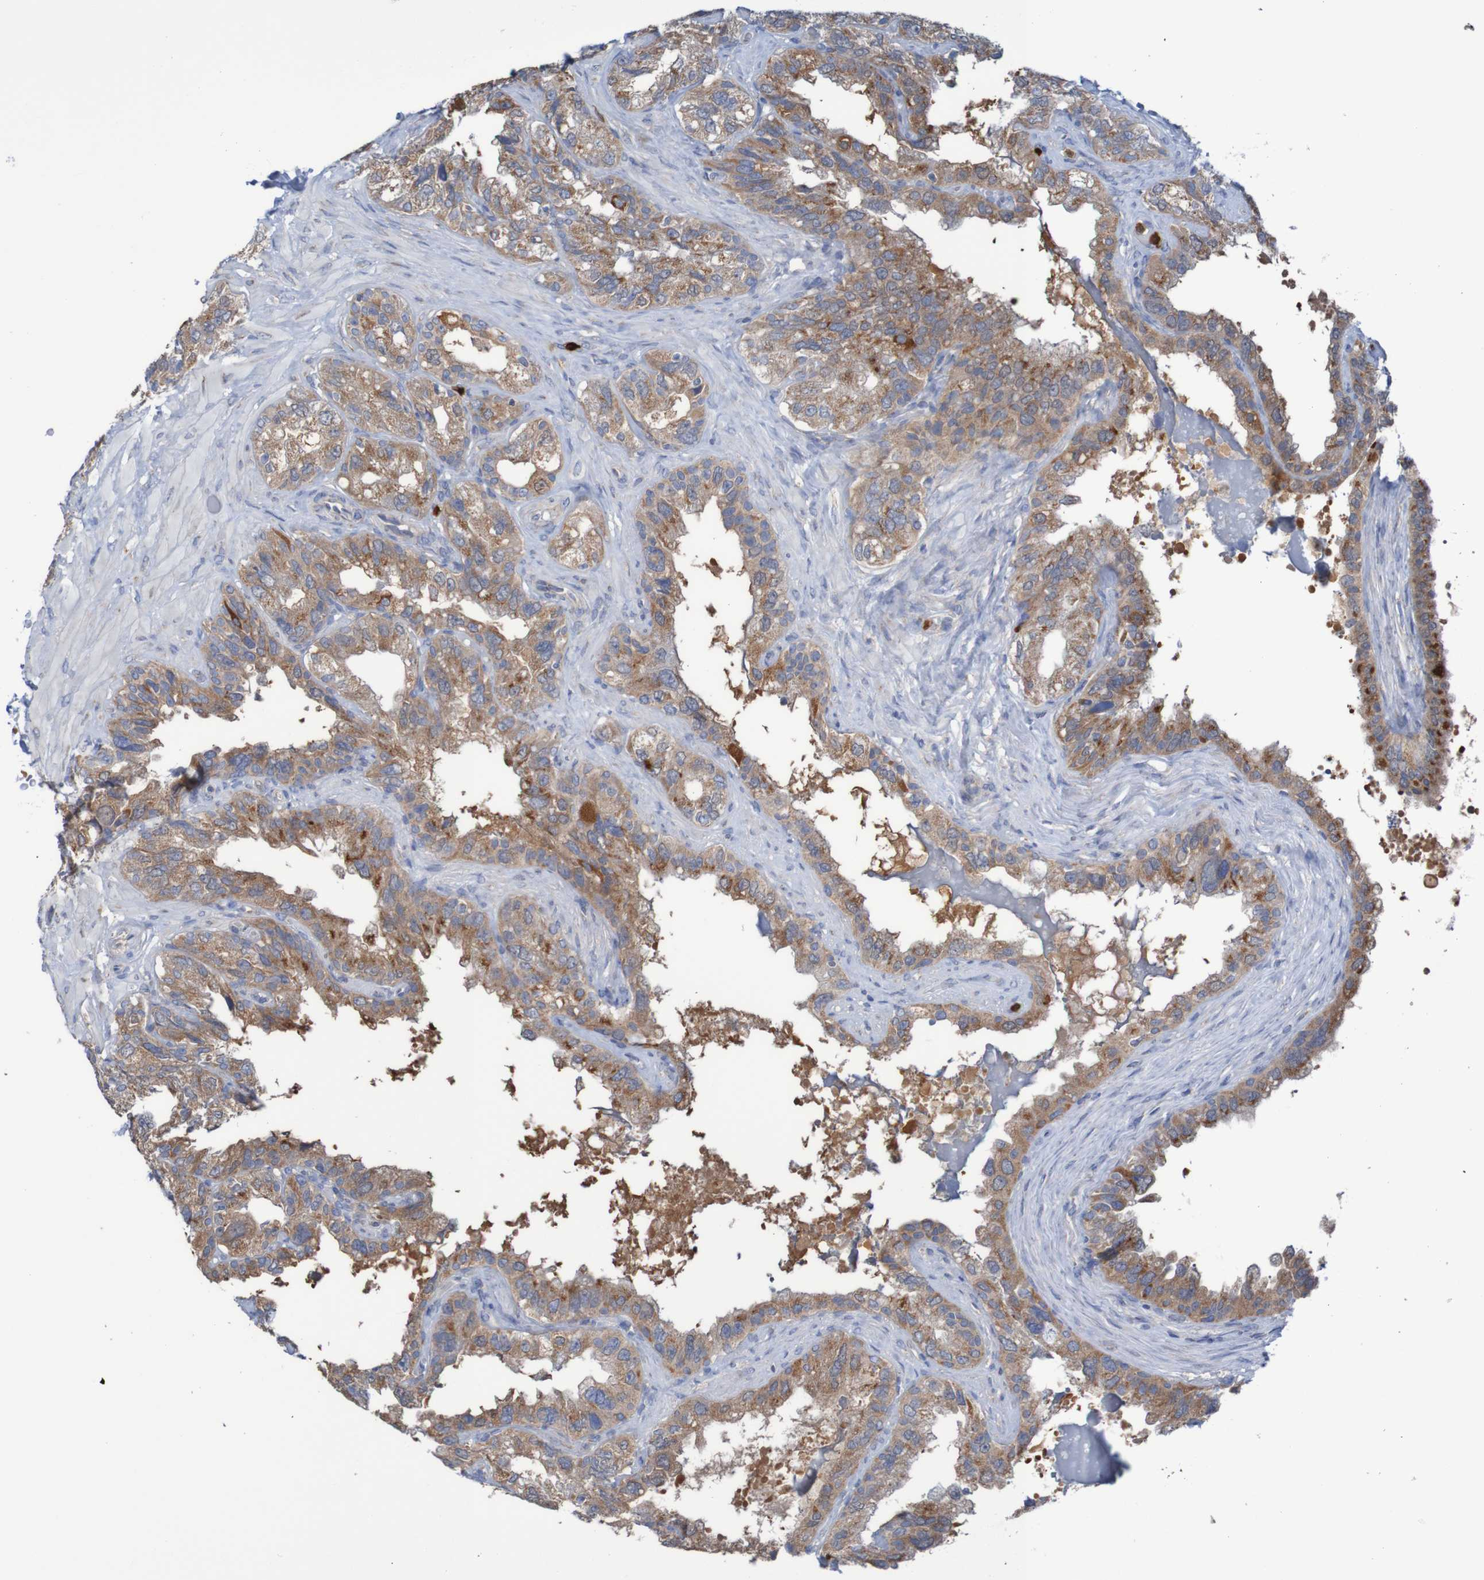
{"staining": {"intensity": "moderate", "quantity": ">75%", "location": "cytoplasmic/membranous"}, "tissue": "seminal vesicle", "cell_type": "Glandular cells", "image_type": "normal", "snomed": [{"axis": "morphology", "description": "Normal tissue, NOS"}, {"axis": "topography", "description": "Seminal veicle"}], "caption": "A medium amount of moderate cytoplasmic/membranous staining is present in approximately >75% of glandular cells in normal seminal vesicle. Ihc stains the protein in brown and the nuclei are stained blue.", "gene": "PARP4", "patient": {"sex": "male", "age": 68}}